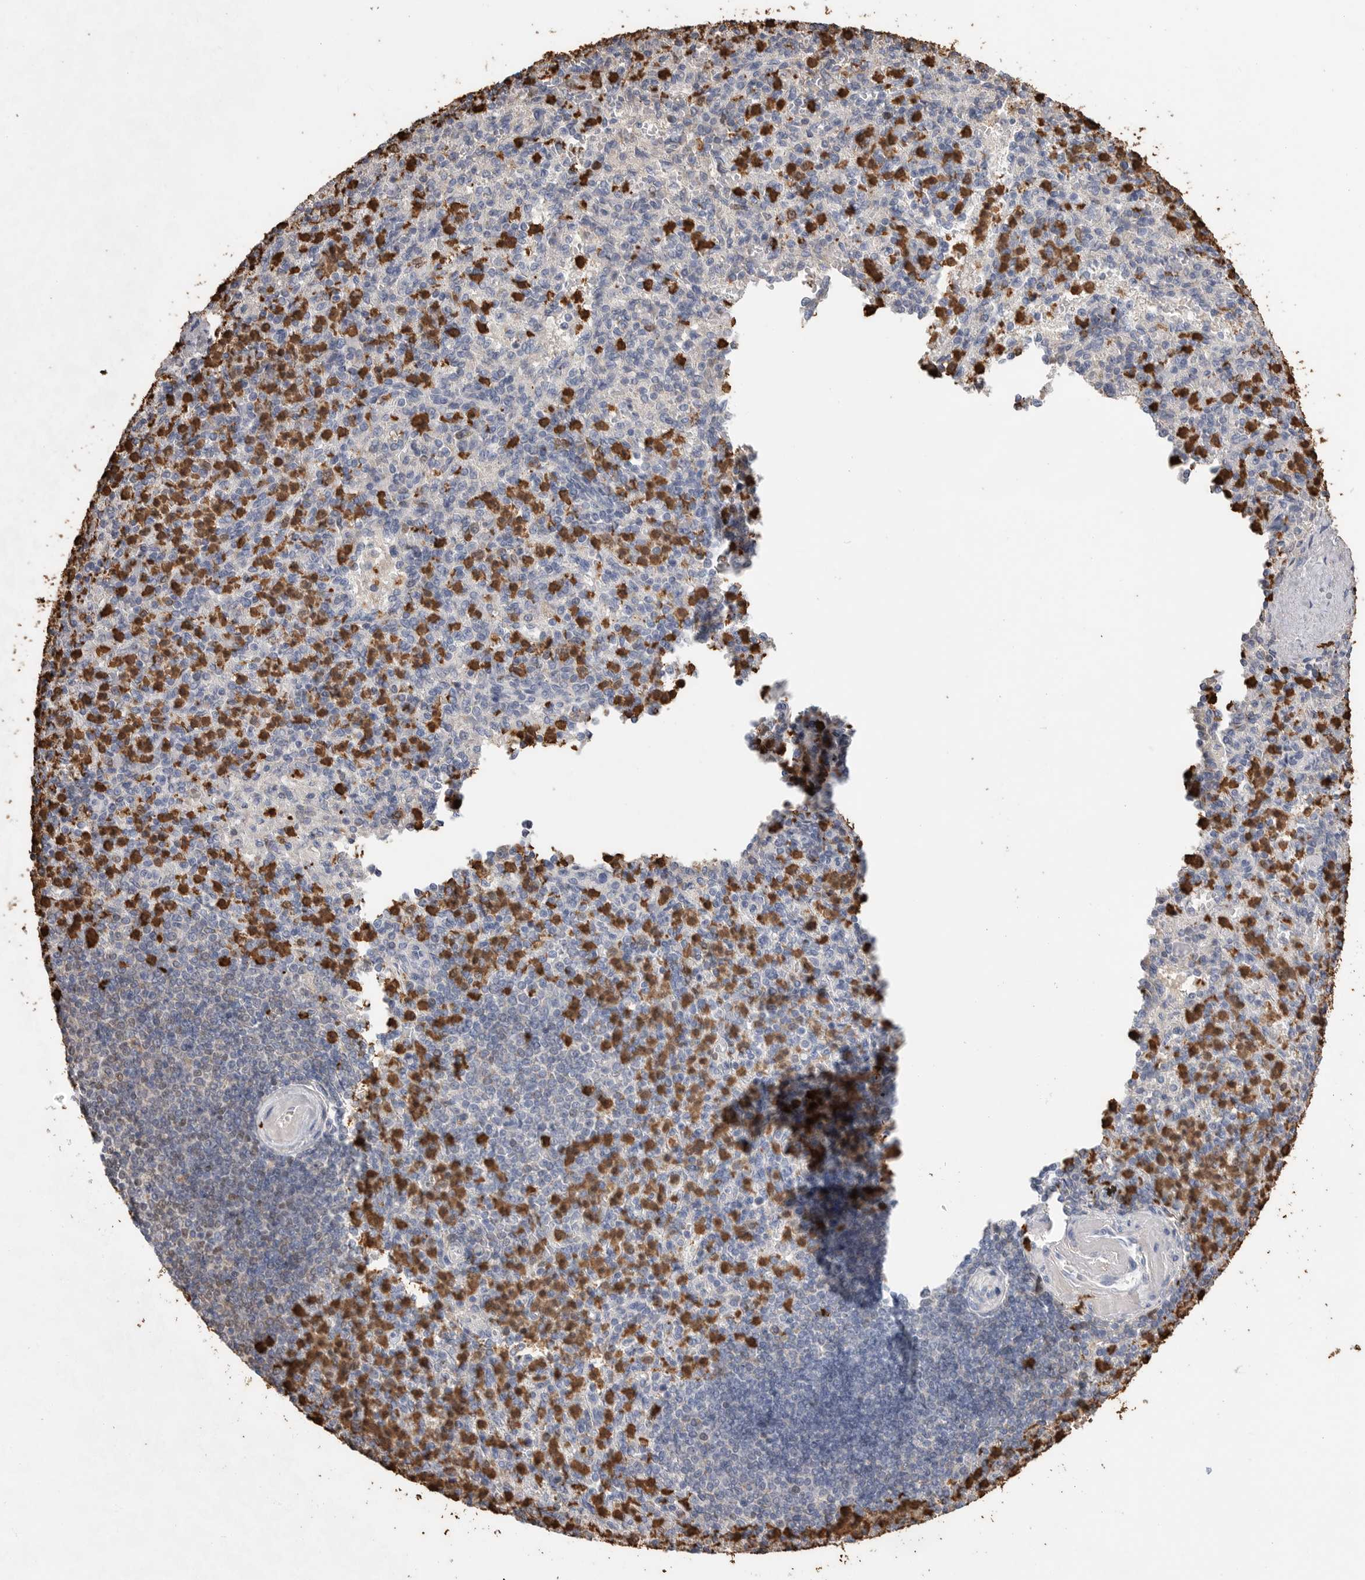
{"staining": {"intensity": "strong", "quantity": "25%-75%", "location": "cytoplasmic/membranous"}, "tissue": "spleen", "cell_type": "Cells in red pulp", "image_type": "normal", "snomed": [{"axis": "morphology", "description": "Normal tissue, NOS"}, {"axis": "topography", "description": "Spleen"}], "caption": "This is a photomicrograph of IHC staining of normal spleen, which shows strong staining in the cytoplasmic/membranous of cells in red pulp.", "gene": "CYB561D1", "patient": {"sex": "female", "age": 74}}